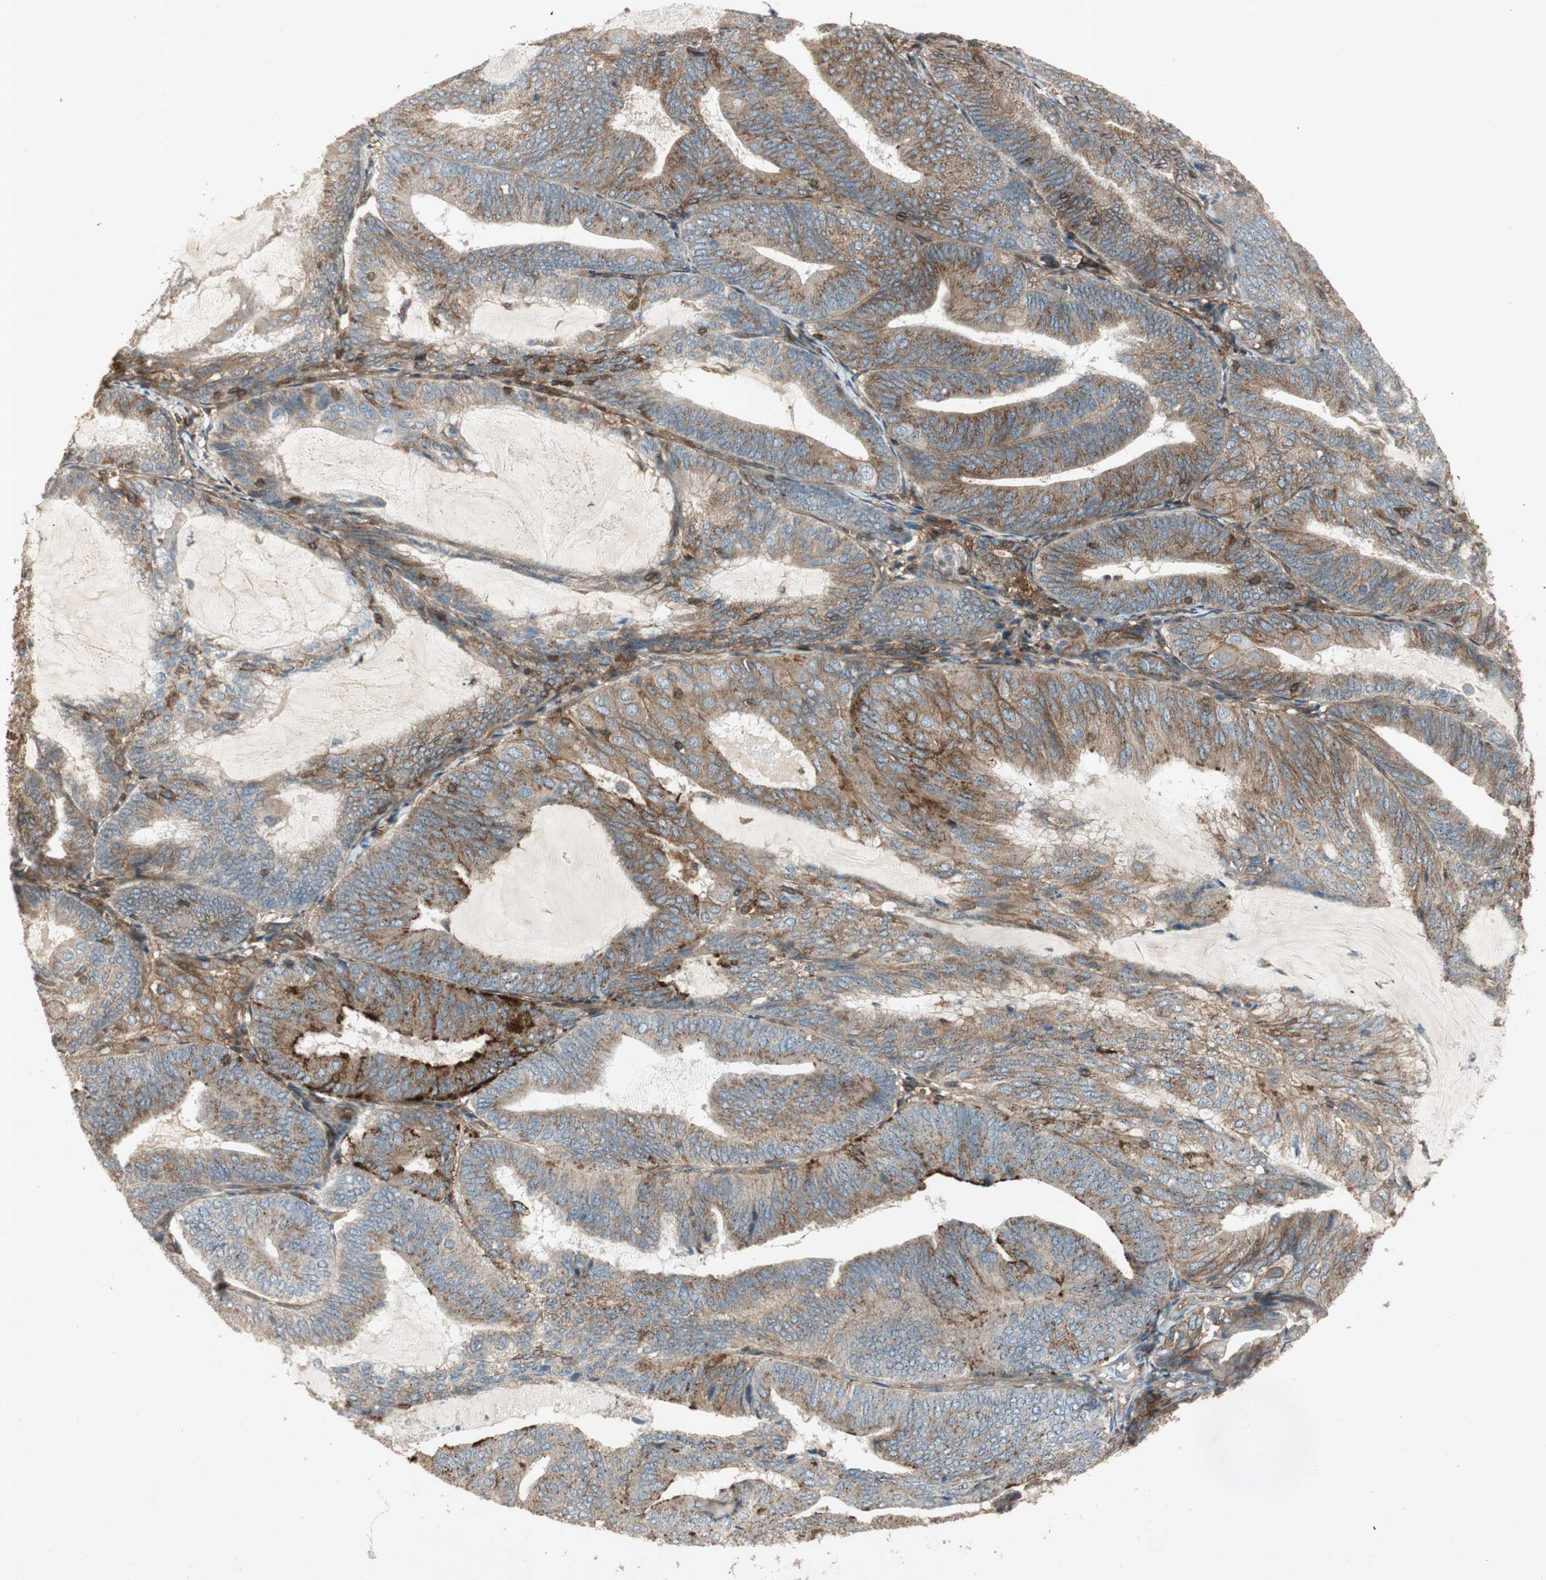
{"staining": {"intensity": "moderate", "quantity": ">75%", "location": "cytoplasmic/membranous"}, "tissue": "endometrial cancer", "cell_type": "Tumor cells", "image_type": "cancer", "snomed": [{"axis": "morphology", "description": "Adenocarcinoma, NOS"}, {"axis": "topography", "description": "Endometrium"}], "caption": "Human endometrial cancer stained with a protein marker exhibits moderate staining in tumor cells.", "gene": "BTN3A3", "patient": {"sex": "female", "age": 81}}